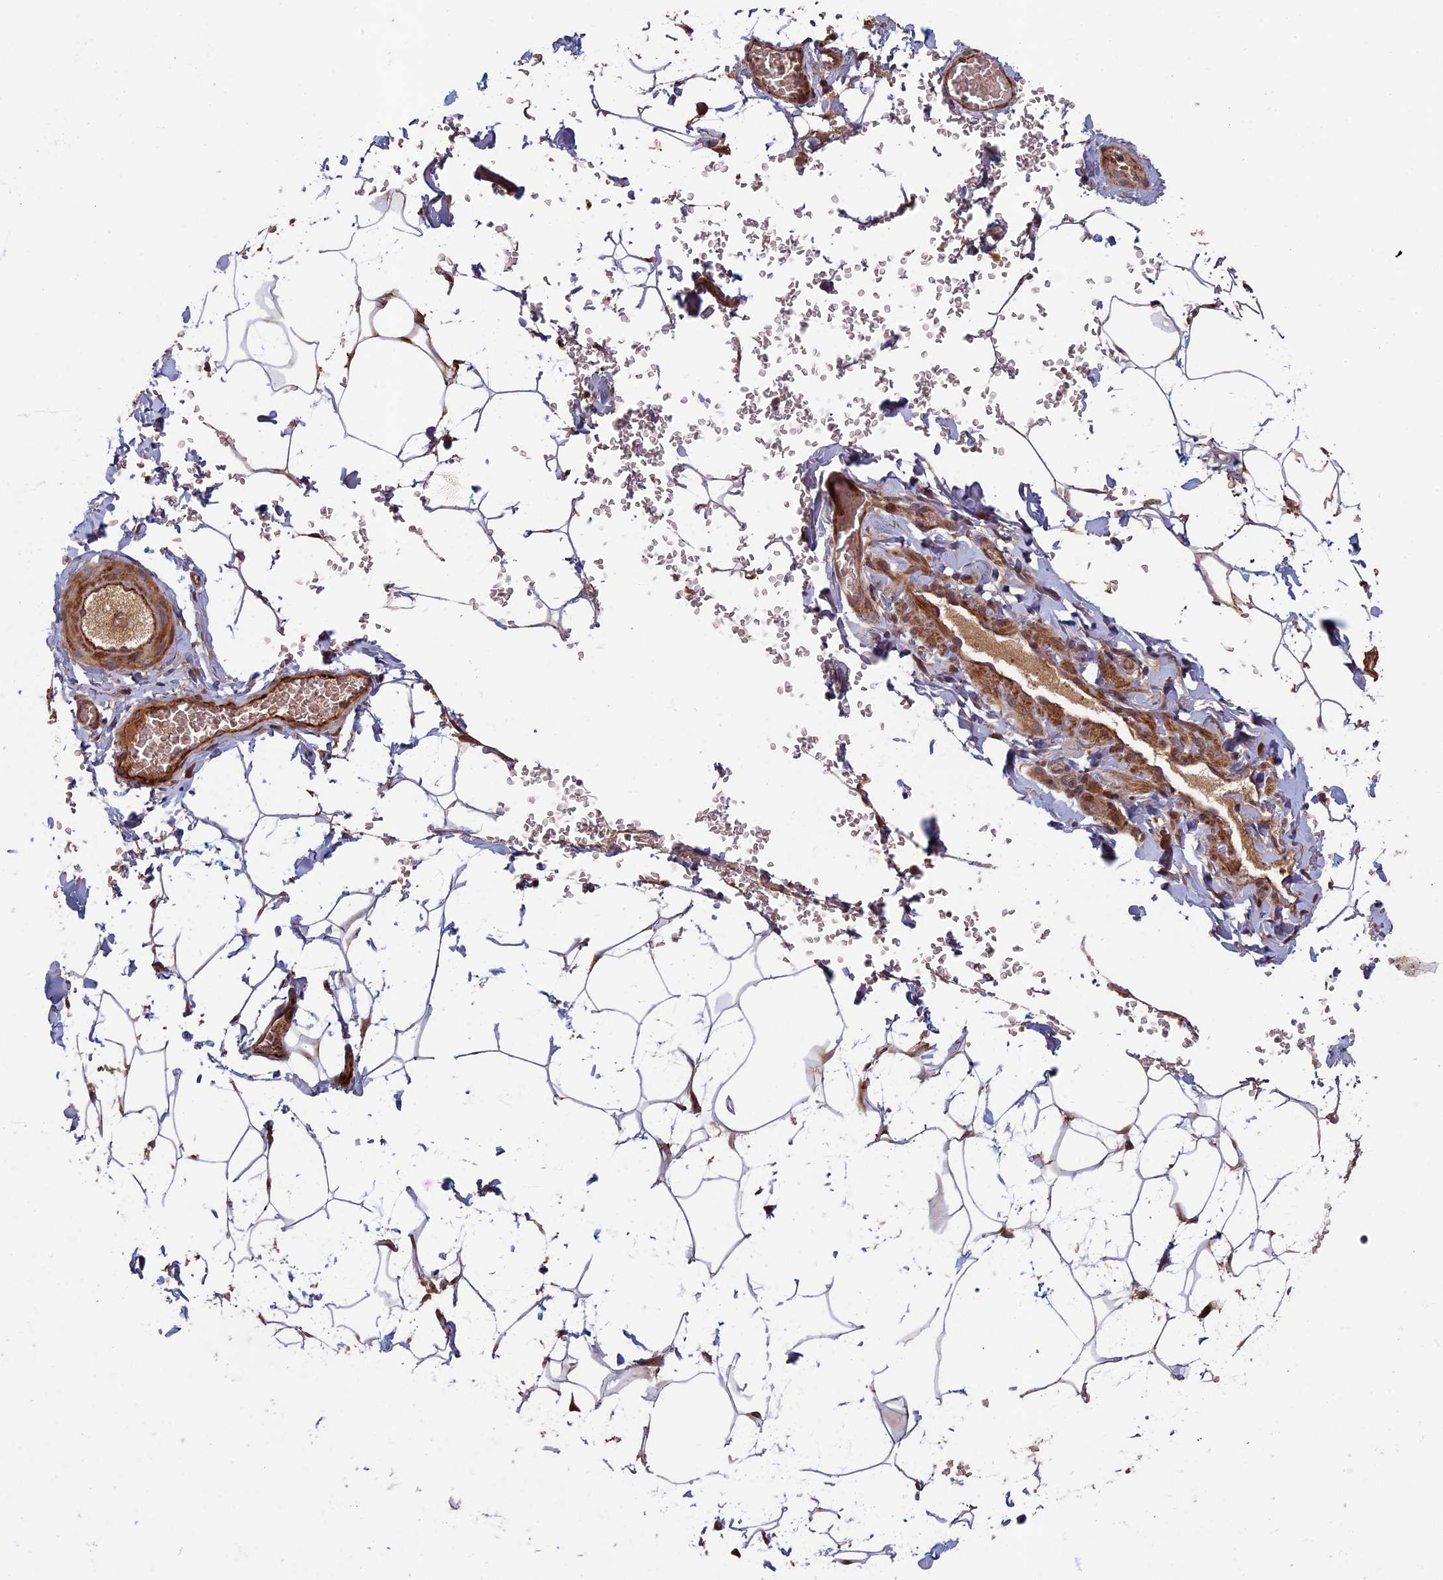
{"staining": {"intensity": "moderate", "quantity": ">75%", "location": "cytoplasmic/membranous"}, "tissue": "adipose tissue", "cell_type": "Adipocytes", "image_type": "normal", "snomed": [{"axis": "morphology", "description": "Normal tissue, NOS"}, {"axis": "topography", "description": "Gallbladder"}, {"axis": "topography", "description": "Peripheral nerve tissue"}], "caption": "Benign adipose tissue was stained to show a protein in brown. There is medium levels of moderate cytoplasmic/membranous expression in approximately >75% of adipocytes.", "gene": "RCCD1", "patient": {"sex": "male", "age": 38}}